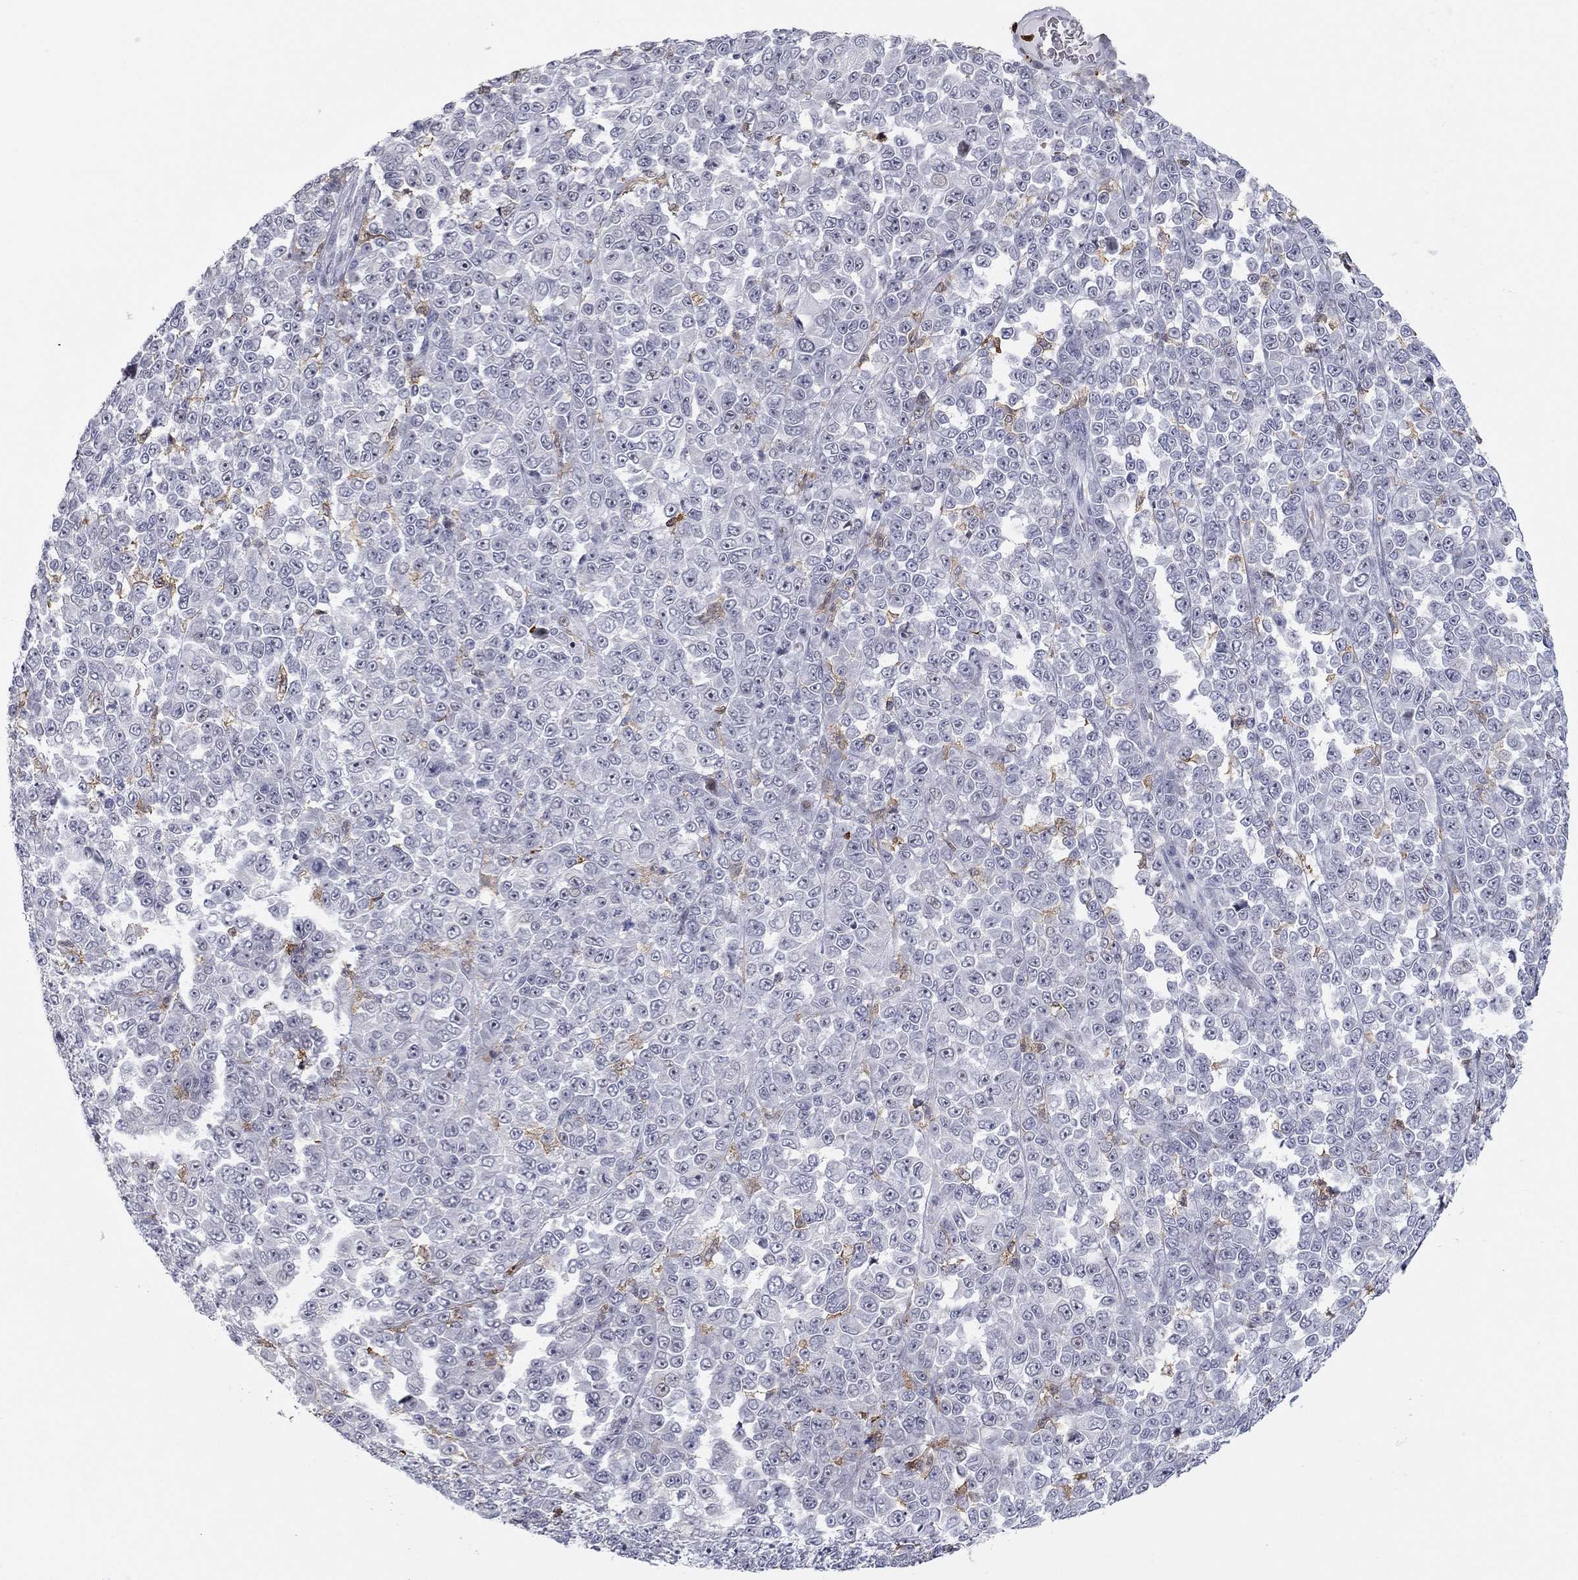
{"staining": {"intensity": "negative", "quantity": "none", "location": "none"}, "tissue": "melanoma", "cell_type": "Tumor cells", "image_type": "cancer", "snomed": [{"axis": "morphology", "description": "Malignant melanoma, NOS"}, {"axis": "topography", "description": "Skin"}], "caption": "There is no significant positivity in tumor cells of malignant melanoma.", "gene": "ARHGAP27", "patient": {"sex": "female", "age": 95}}